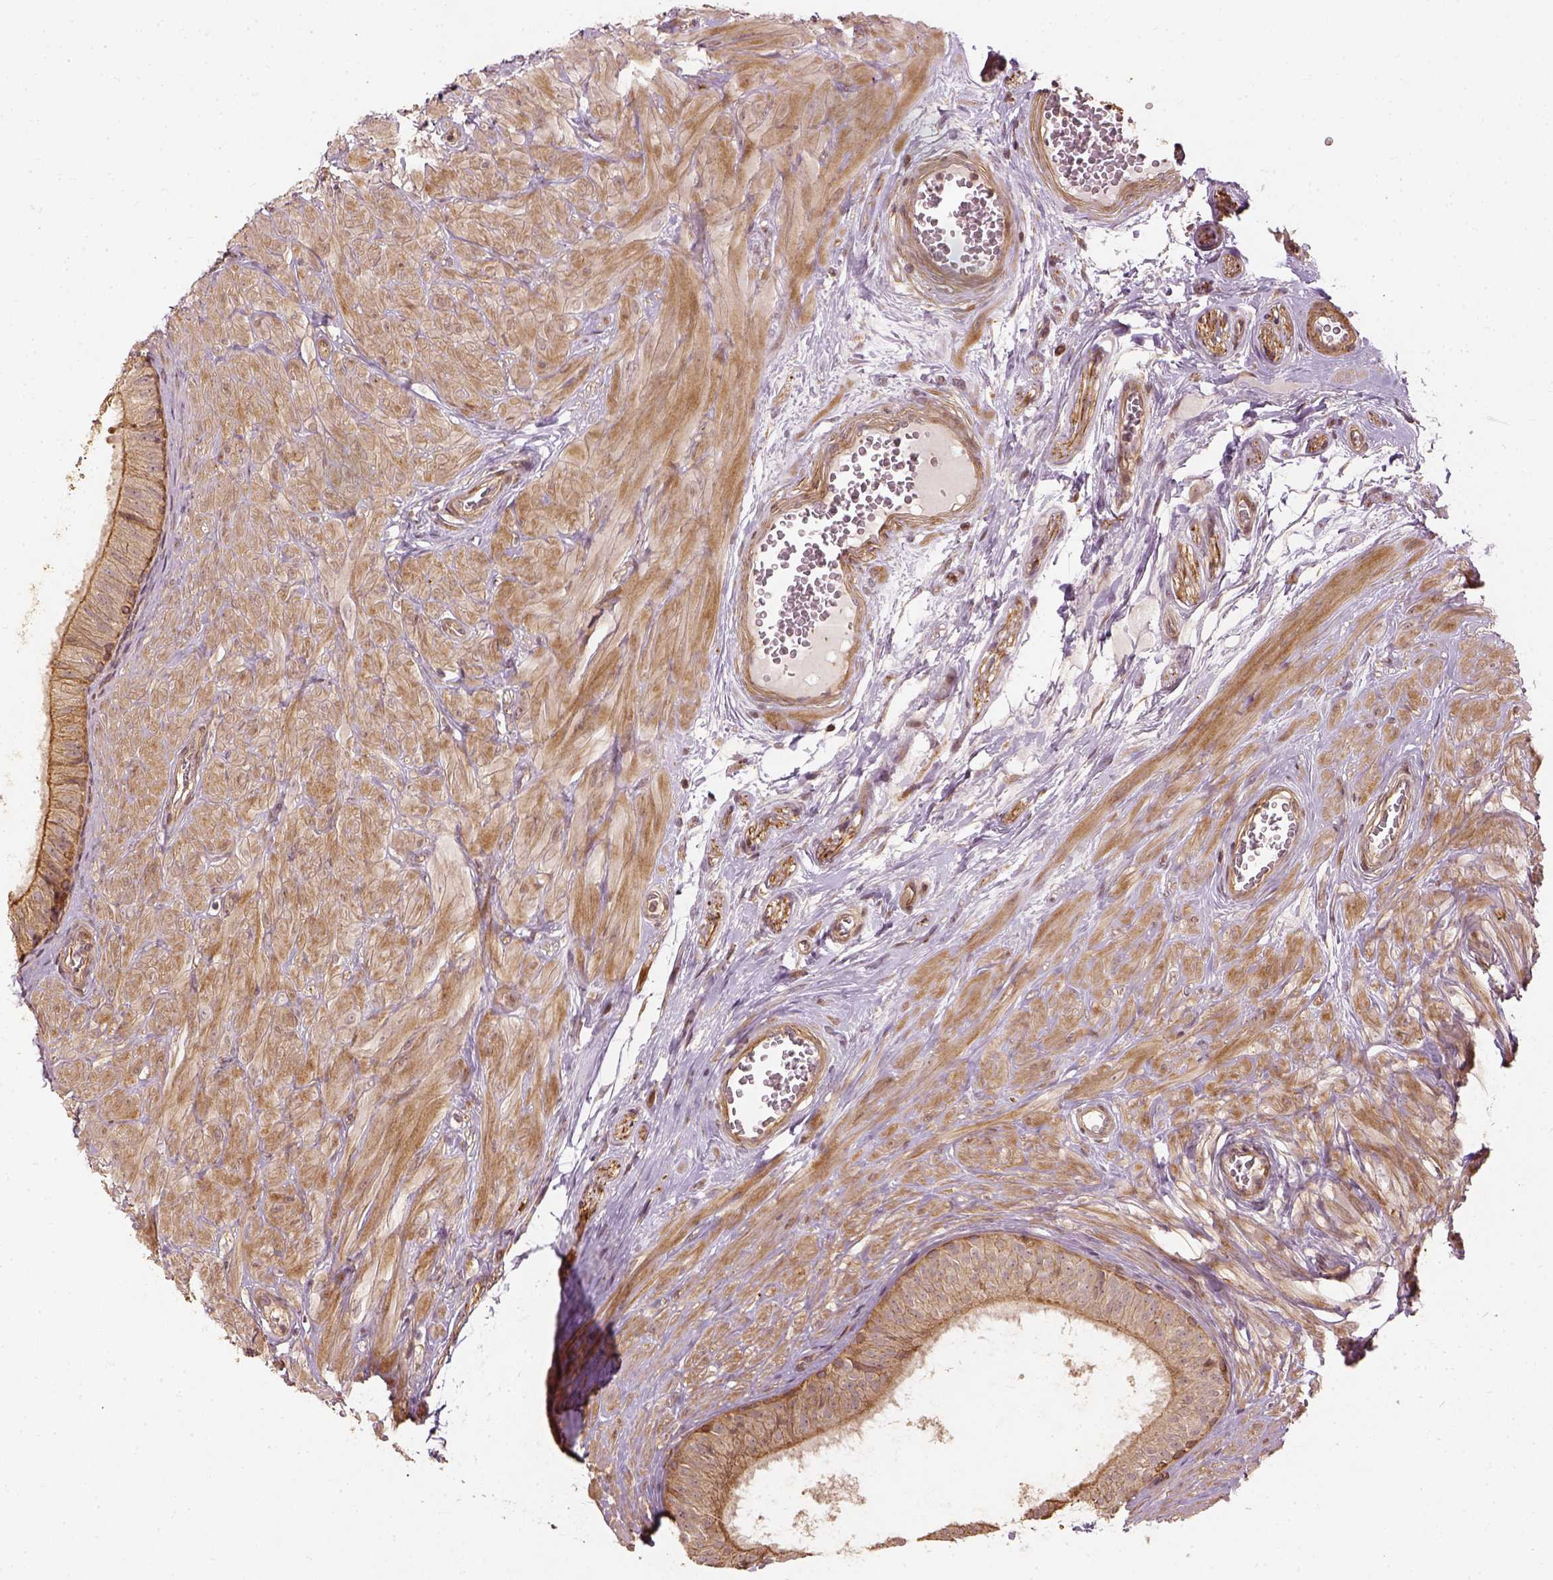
{"staining": {"intensity": "moderate", "quantity": ">75%", "location": "cytoplasmic/membranous"}, "tissue": "epididymis", "cell_type": "Glandular cells", "image_type": "normal", "snomed": [{"axis": "morphology", "description": "Normal tissue, NOS"}, {"axis": "topography", "description": "Epididymis"}], "caption": "There is medium levels of moderate cytoplasmic/membranous positivity in glandular cells of benign epididymis, as demonstrated by immunohistochemical staining (brown color).", "gene": "VEGFA", "patient": {"sex": "male", "age": 37}}